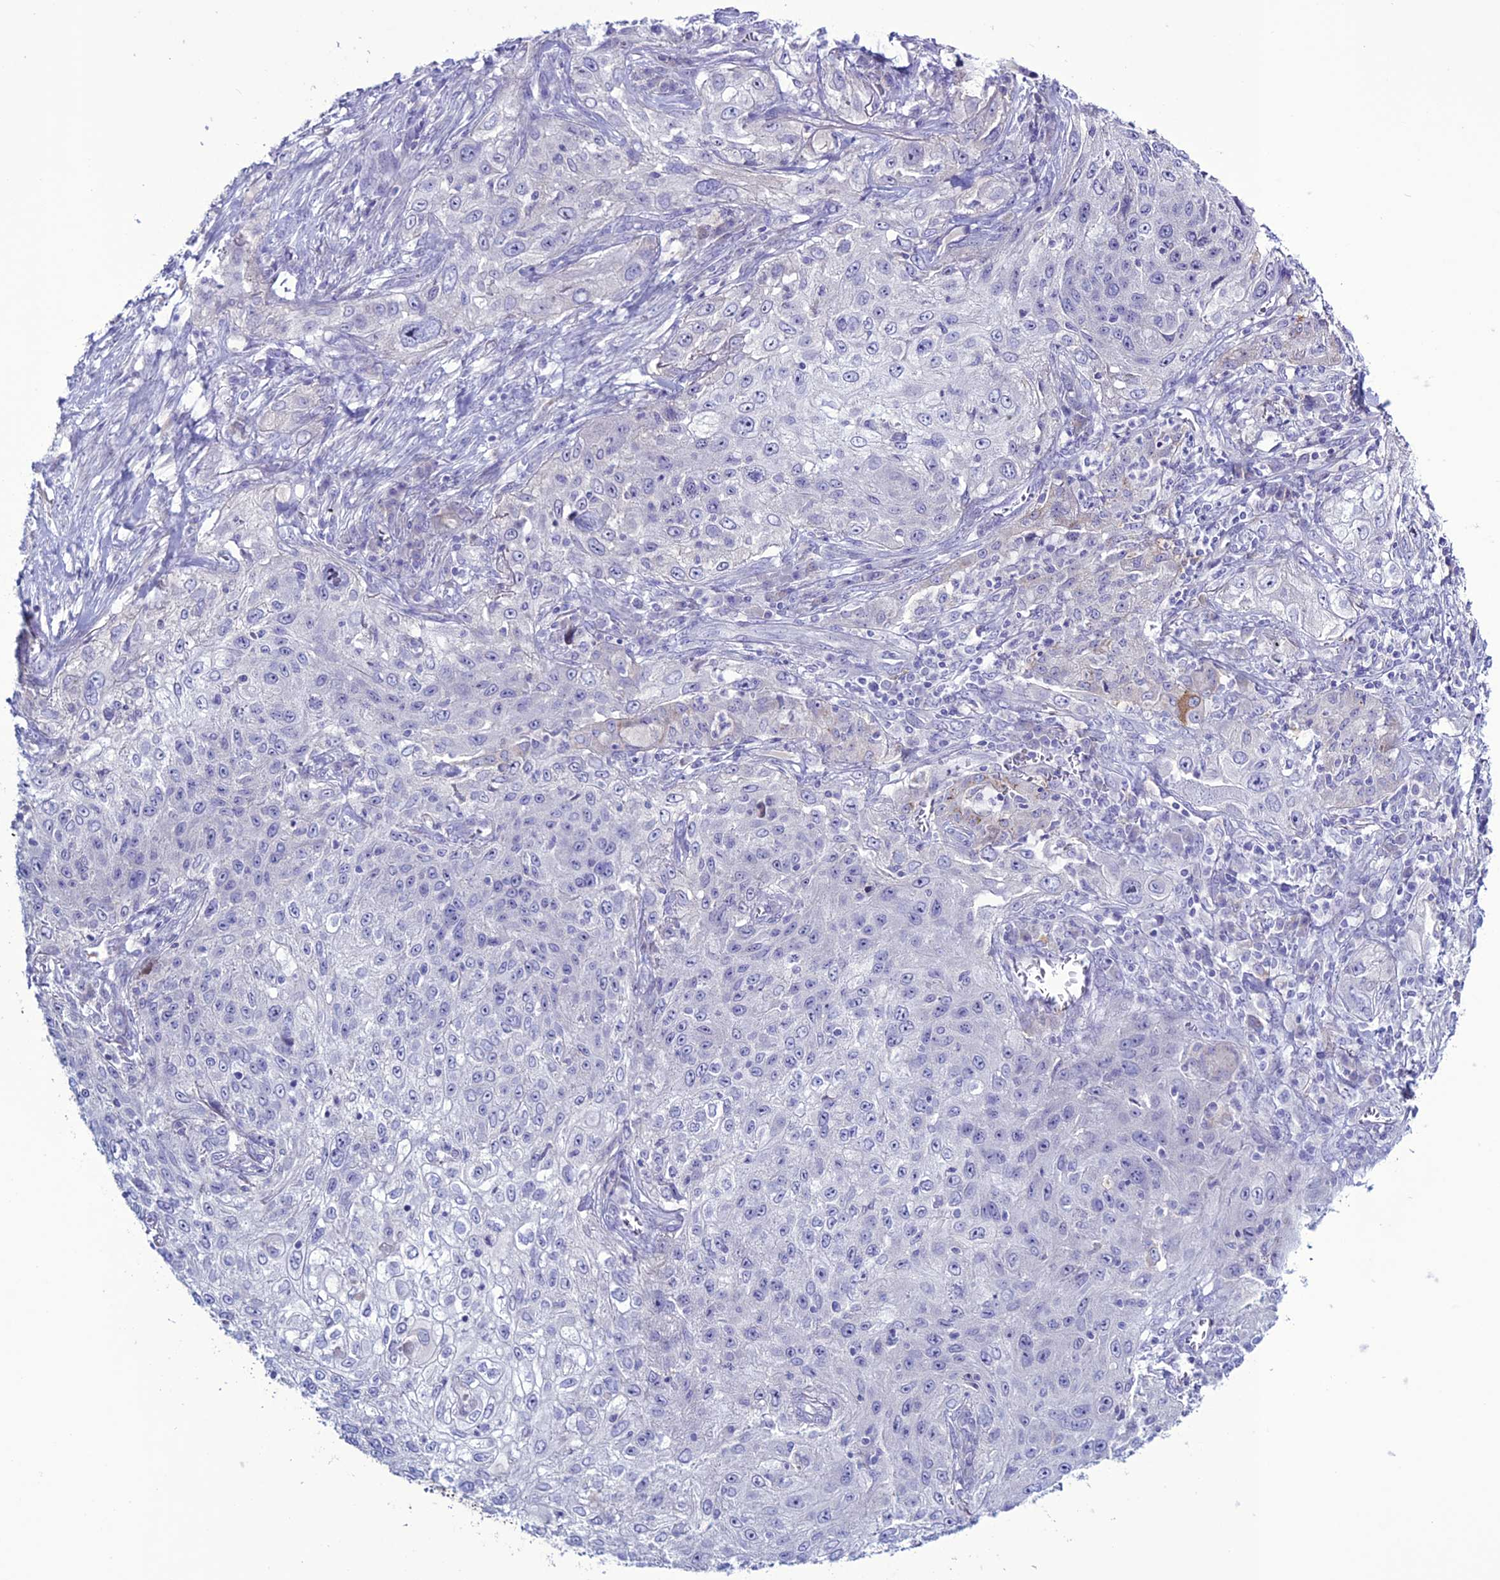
{"staining": {"intensity": "negative", "quantity": "none", "location": "none"}, "tissue": "lung cancer", "cell_type": "Tumor cells", "image_type": "cancer", "snomed": [{"axis": "morphology", "description": "Squamous cell carcinoma, NOS"}, {"axis": "topography", "description": "Lung"}], "caption": "Protein analysis of lung cancer shows no significant positivity in tumor cells.", "gene": "CLEC2L", "patient": {"sex": "female", "age": 69}}